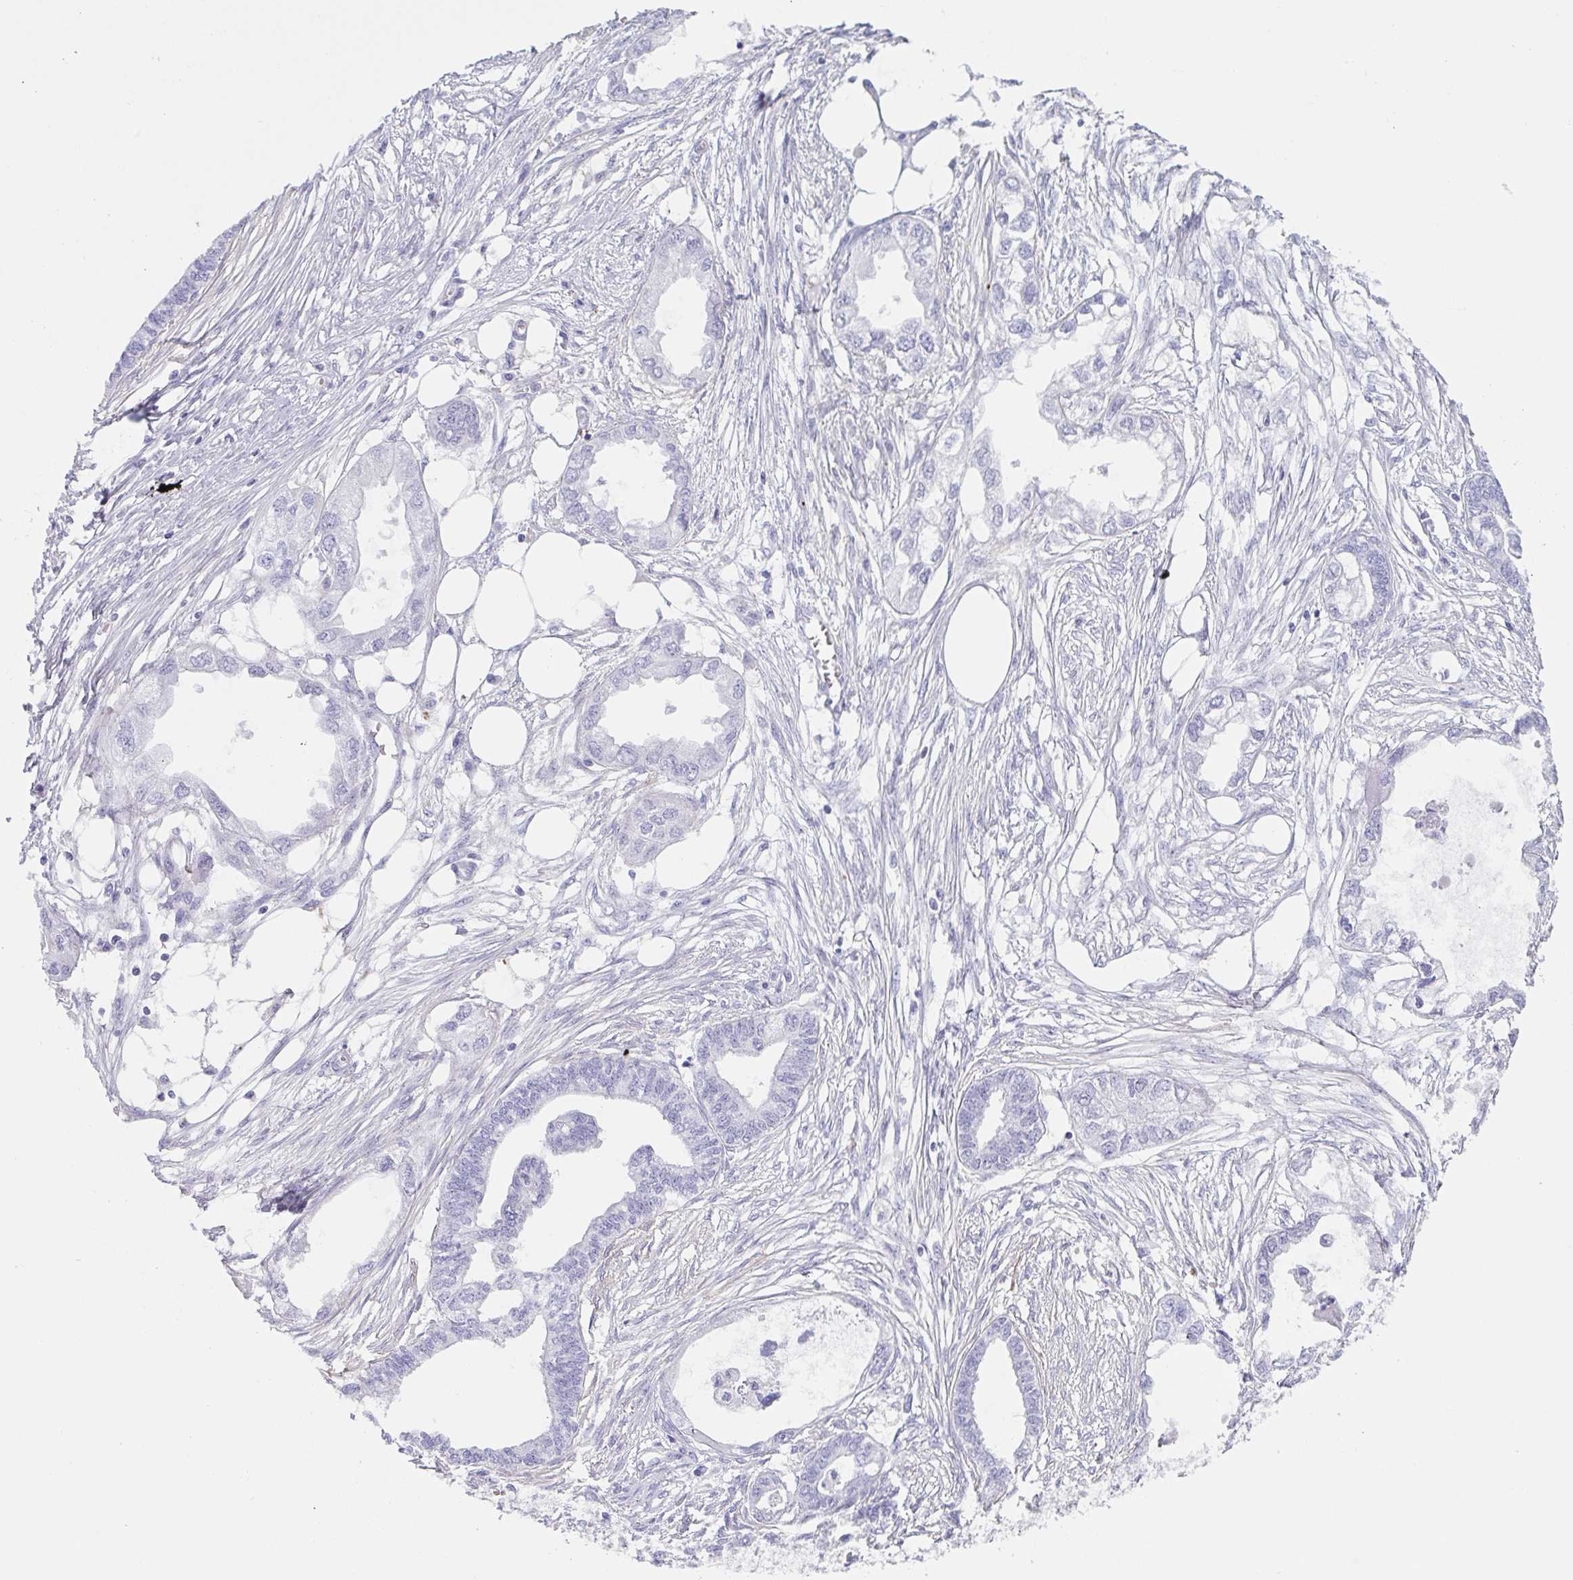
{"staining": {"intensity": "negative", "quantity": "none", "location": "none"}, "tissue": "endometrial cancer", "cell_type": "Tumor cells", "image_type": "cancer", "snomed": [{"axis": "morphology", "description": "Adenocarcinoma, NOS"}, {"axis": "morphology", "description": "Adenocarcinoma, metastatic, NOS"}, {"axis": "topography", "description": "Adipose tissue"}, {"axis": "topography", "description": "Endometrium"}], "caption": "Human adenocarcinoma (endometrial) stained for a protein using immunohistochemistry (IHC) reveals no staining in tumor cells.", "gene": "TAGLN3", "patient": {"sex": "female", "age": 67}}